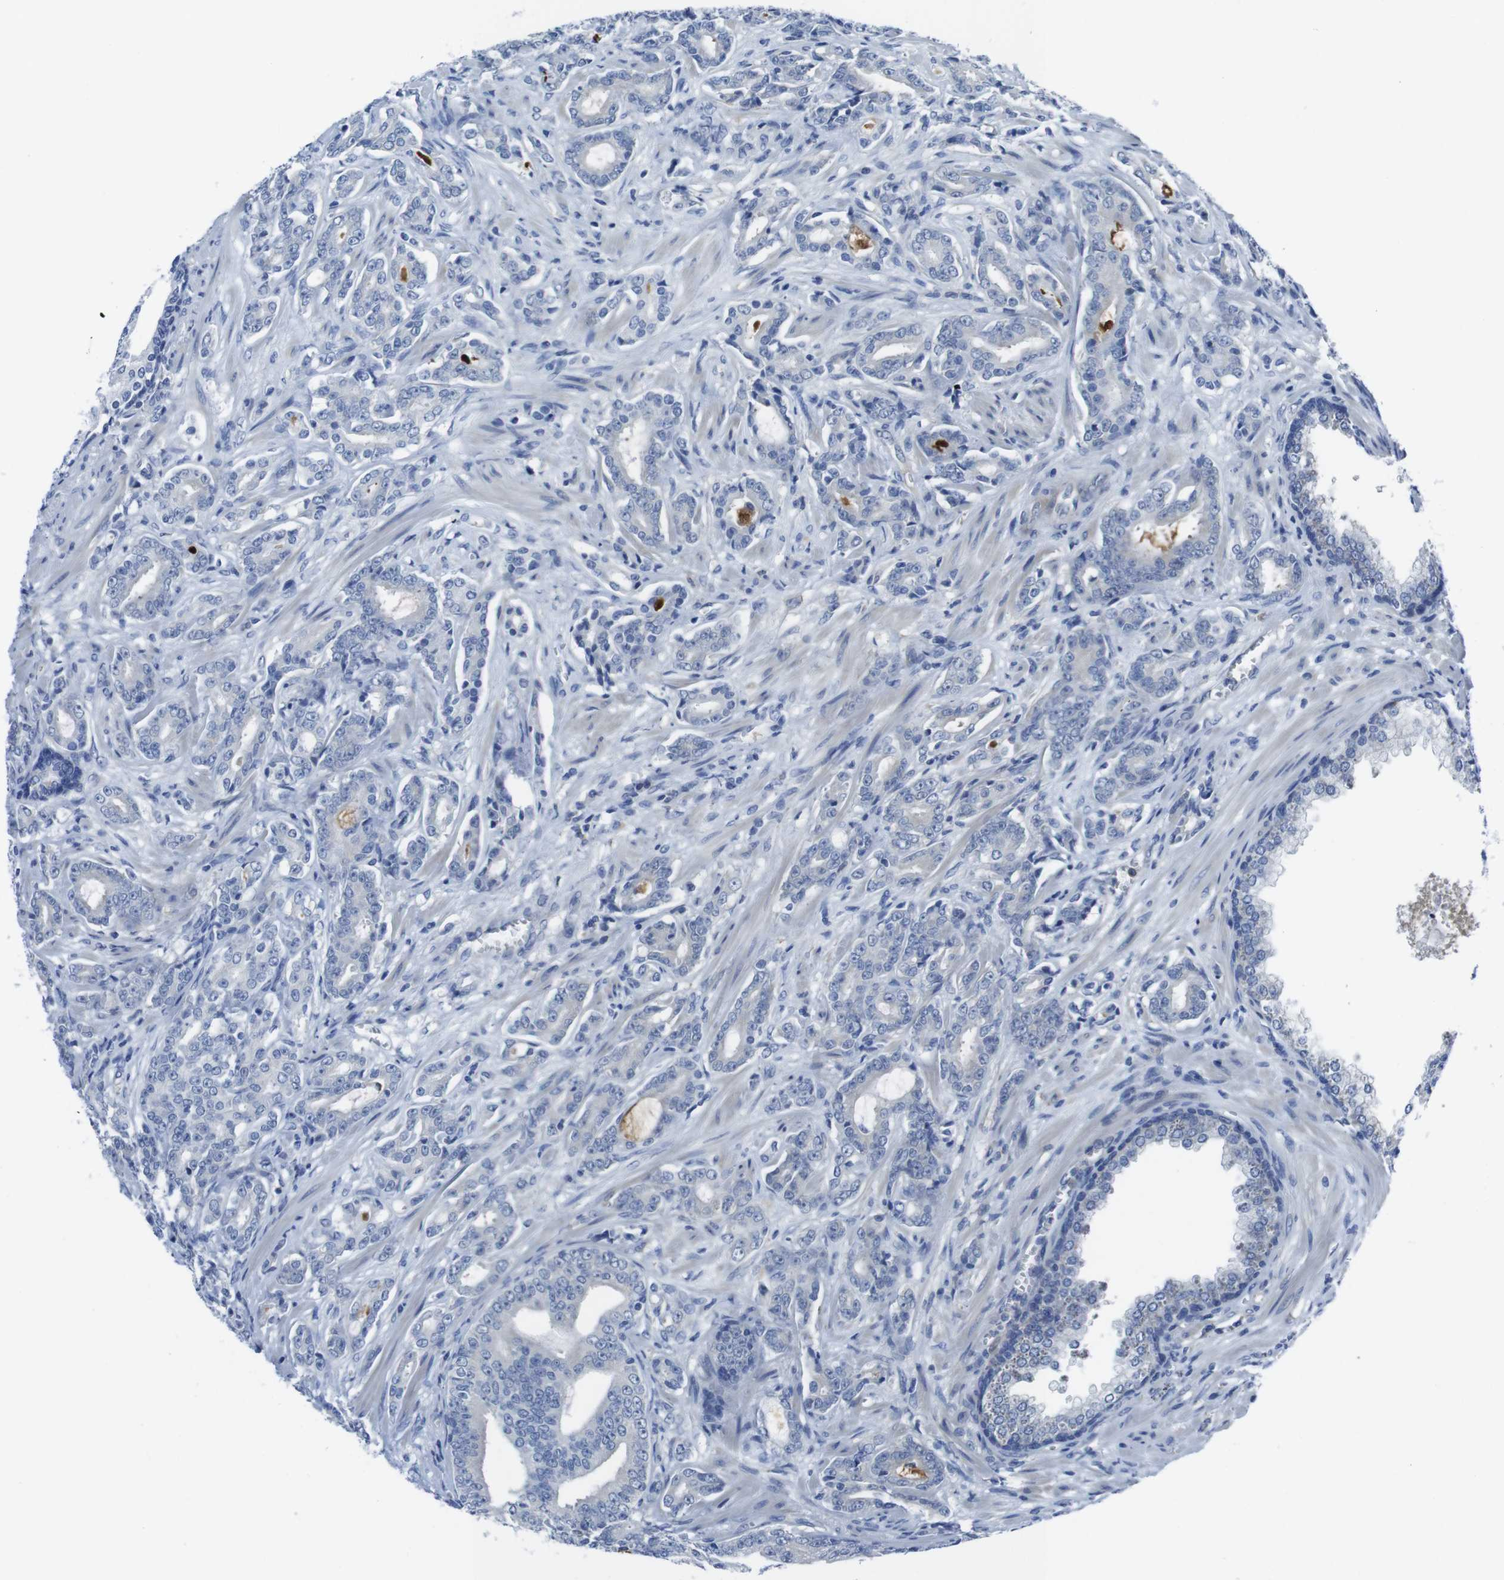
{"staining": {"intensity": "negative", "quantity": "none", "location": "none"}, "tissue": "prostate cancer", "cell_type": "Tumor cells", "image_type": "cancer", "snomed": [{"axis": "morphology", "description": "Adenocarcinoma, Low grade"}, {"axis": "topography", "description": "Prostate"}], "caption": "Protein analysis of prostate adenocarcinoma (low-grade) exhibits no significant staining in tumor cells.", "gene": "EIF4A1", "patient": {"sex": "male", "age": 58}}